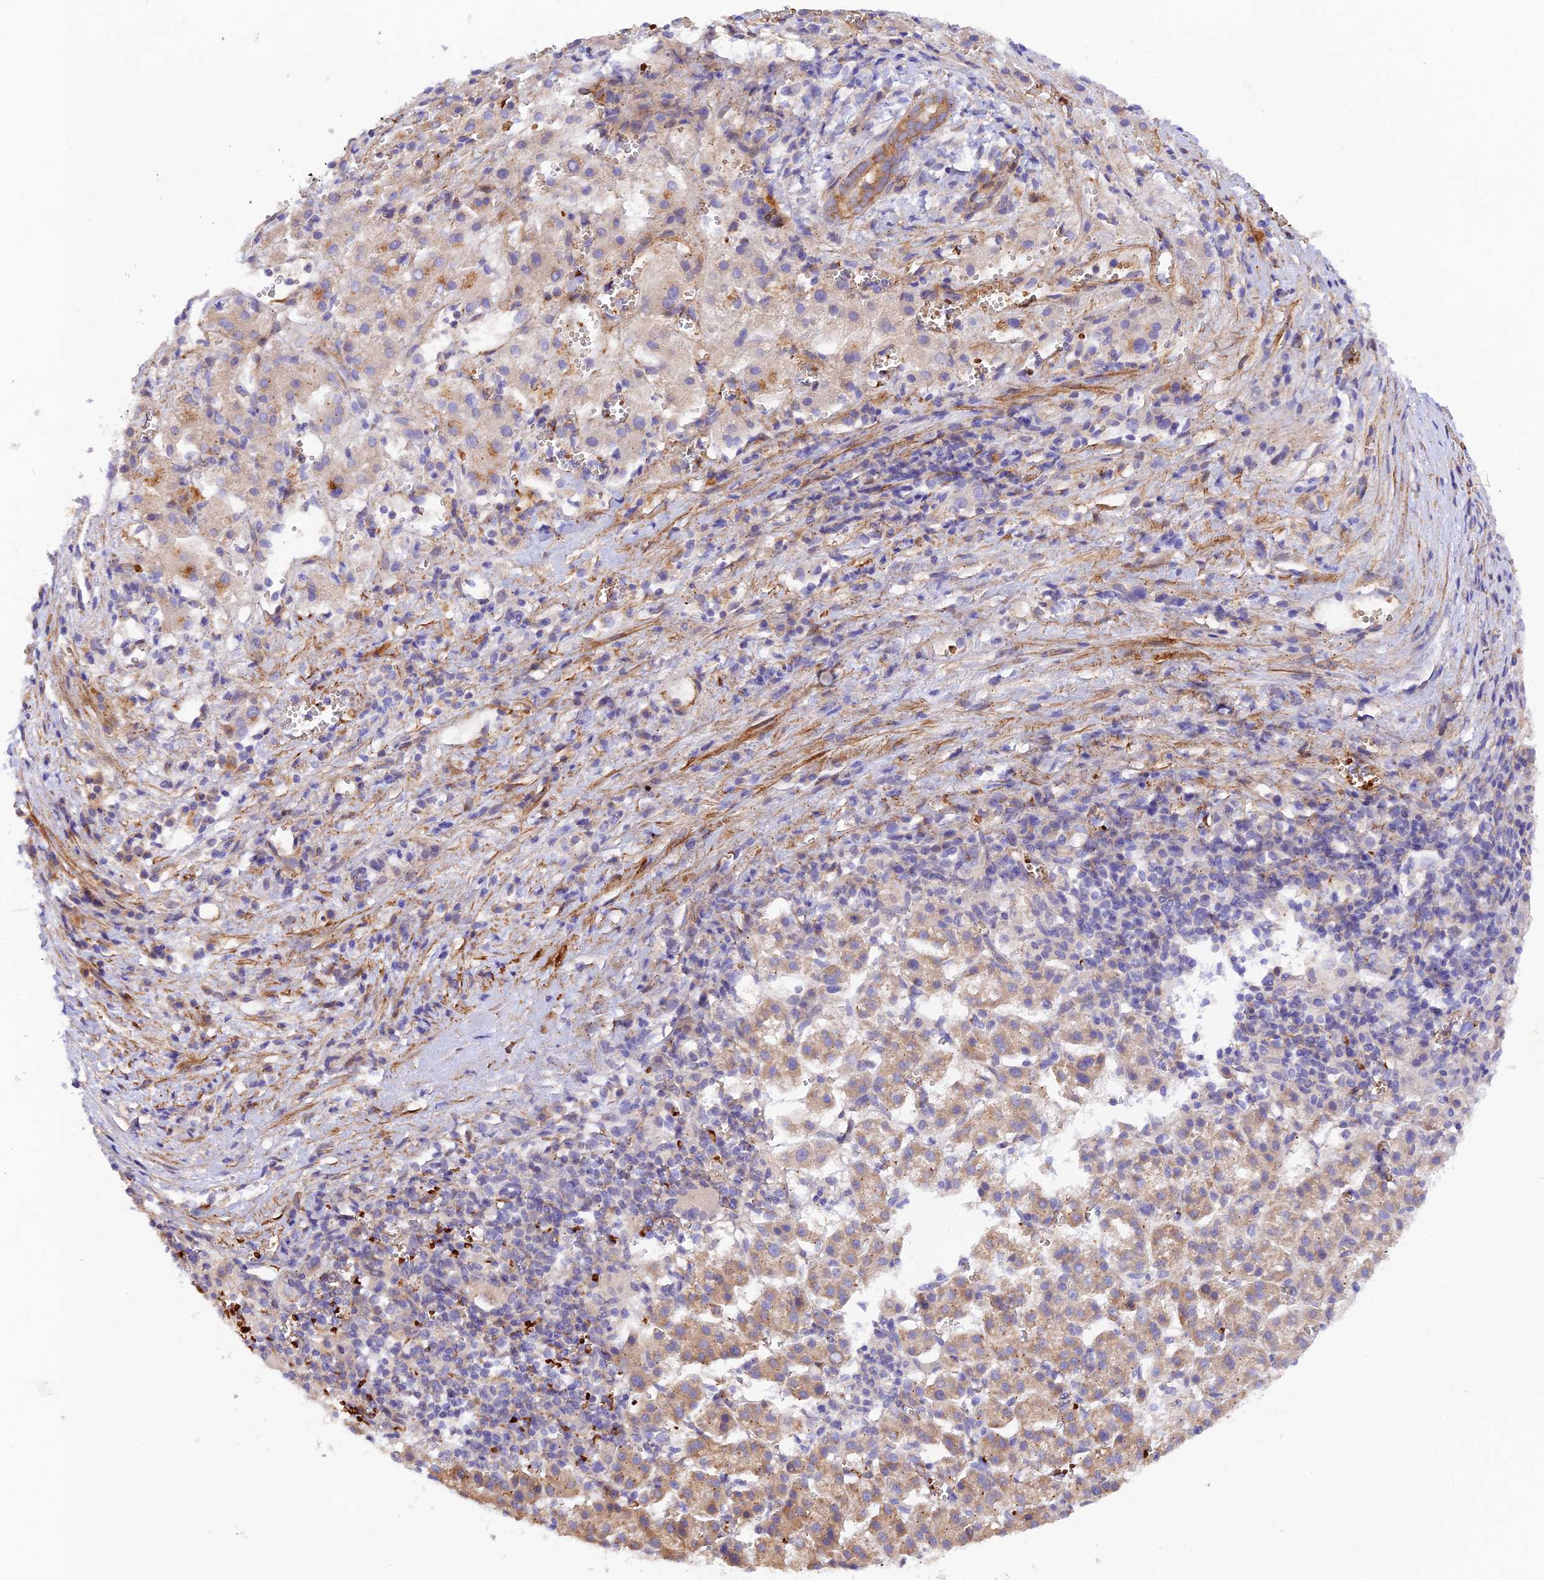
{"staining": {"intensity": "weak", "quantity": "25%-75%", "location": "cytoplasmic/membranous"}, "tissue": "liver cancer", "cell_type": "Tumor cells", "image_type": "cancer", "snomed": [{"axis": "morphology", "description": "Carcinoma, Hepatocellular, NOS"}, {"axis": "topography", "description": "Liver"}], "caption": "The histopathology image reveals immunohistochemical staining of liver cancer (hepatocellular carcinoma). There is weak cytoplasmic/membranous positivity is identified in approximately 25%-75% of tumor cells.", "gene": "WDFY4", "patient": {"sex": "female", "age": 58}}